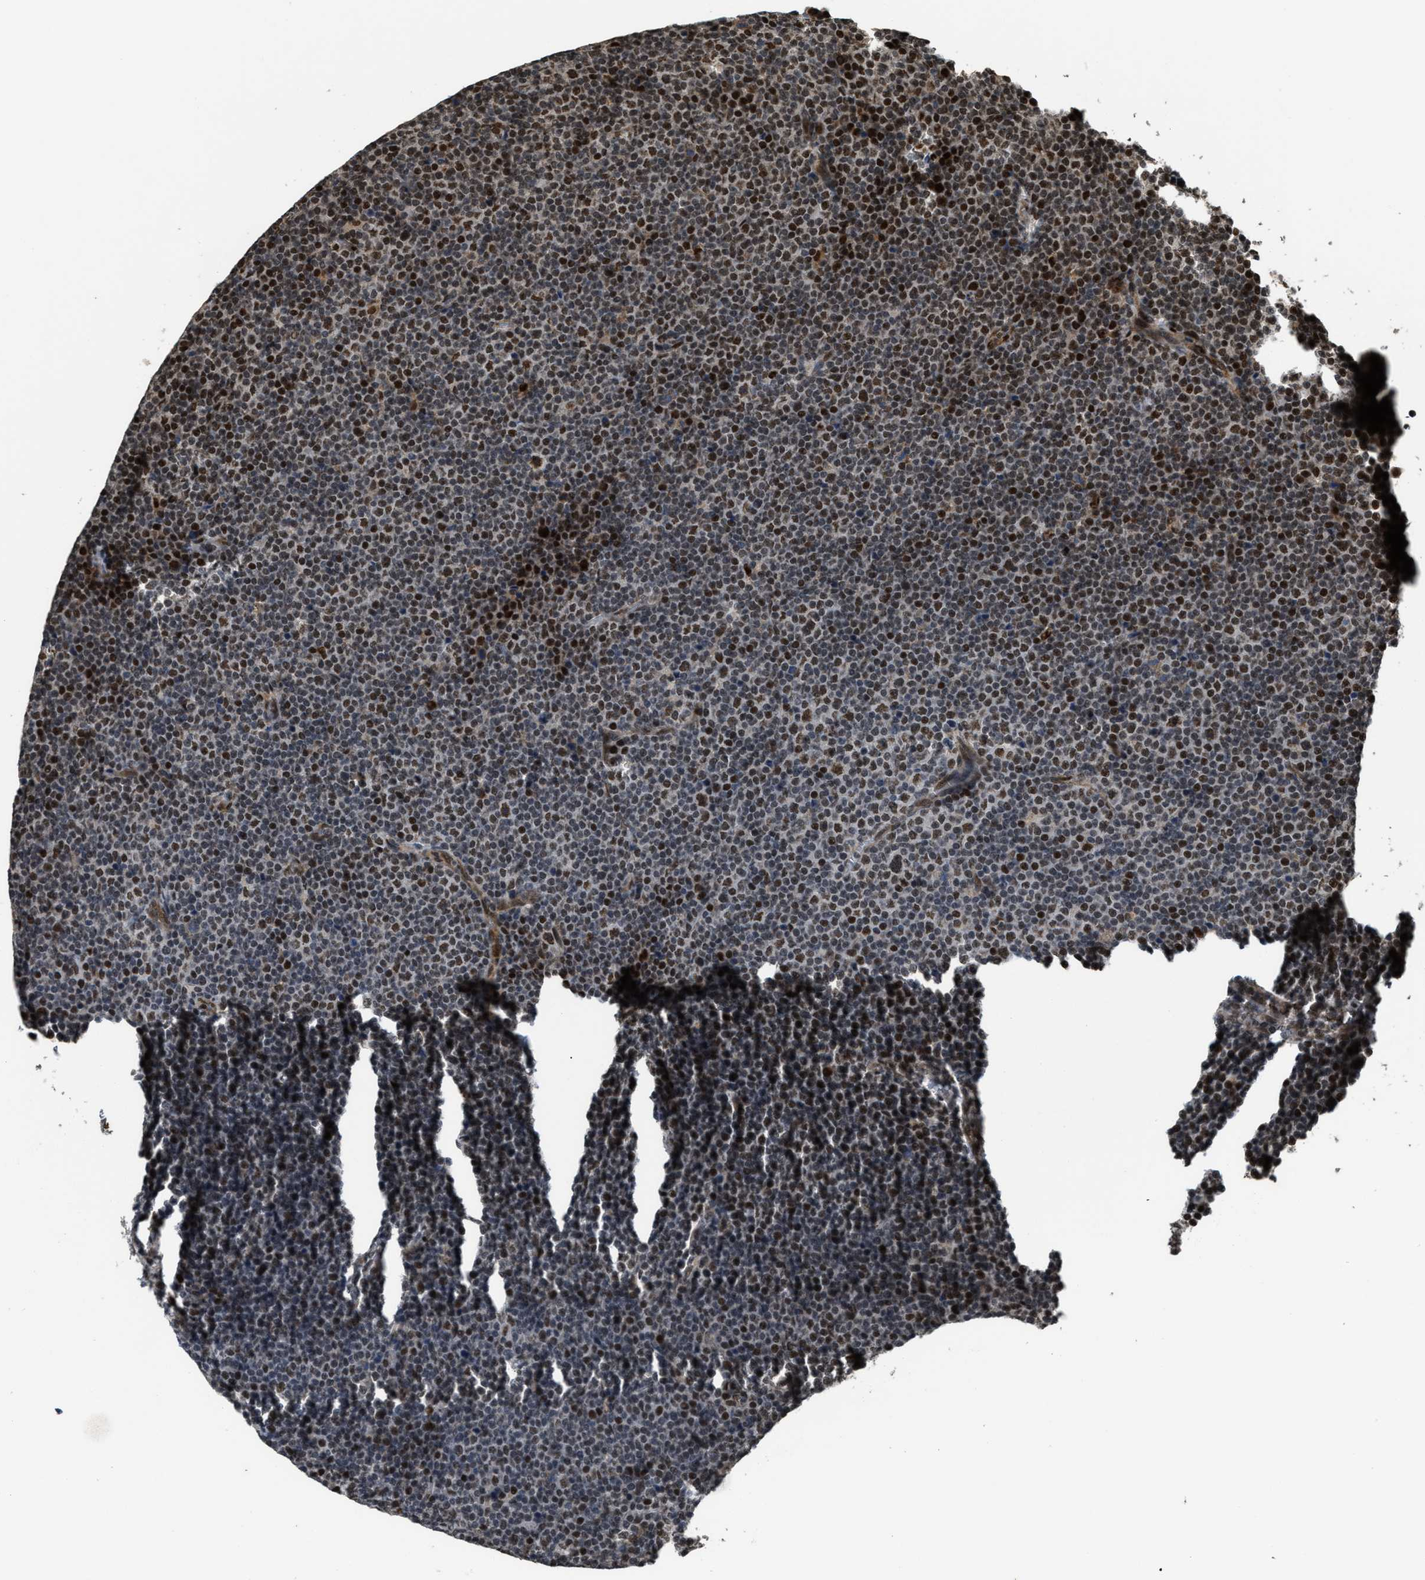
{"staining": {"intensity": "moderate", "quantity": ">75%", "location": "nuclear"}, "tissue": "lymphoma", "cell_type": "Tumor cells", "image_type": "cancer", "snomed": [{"axis": "morphology", "description": "Malignant lymphoma, non-Hodgkin's type, Low grade"}, {"axis": "topography", "description": "Lymph node"}], "caption": "There is medium levels of moderate nuclear positivity in tumor cells of low-grade malignant lymphoma, non-Hodgkin's type, as demonstrated by immunohistochemical staining (brown color).", "gene": "SERTAD2", "patient": {"sex": "female", "age": 67}}